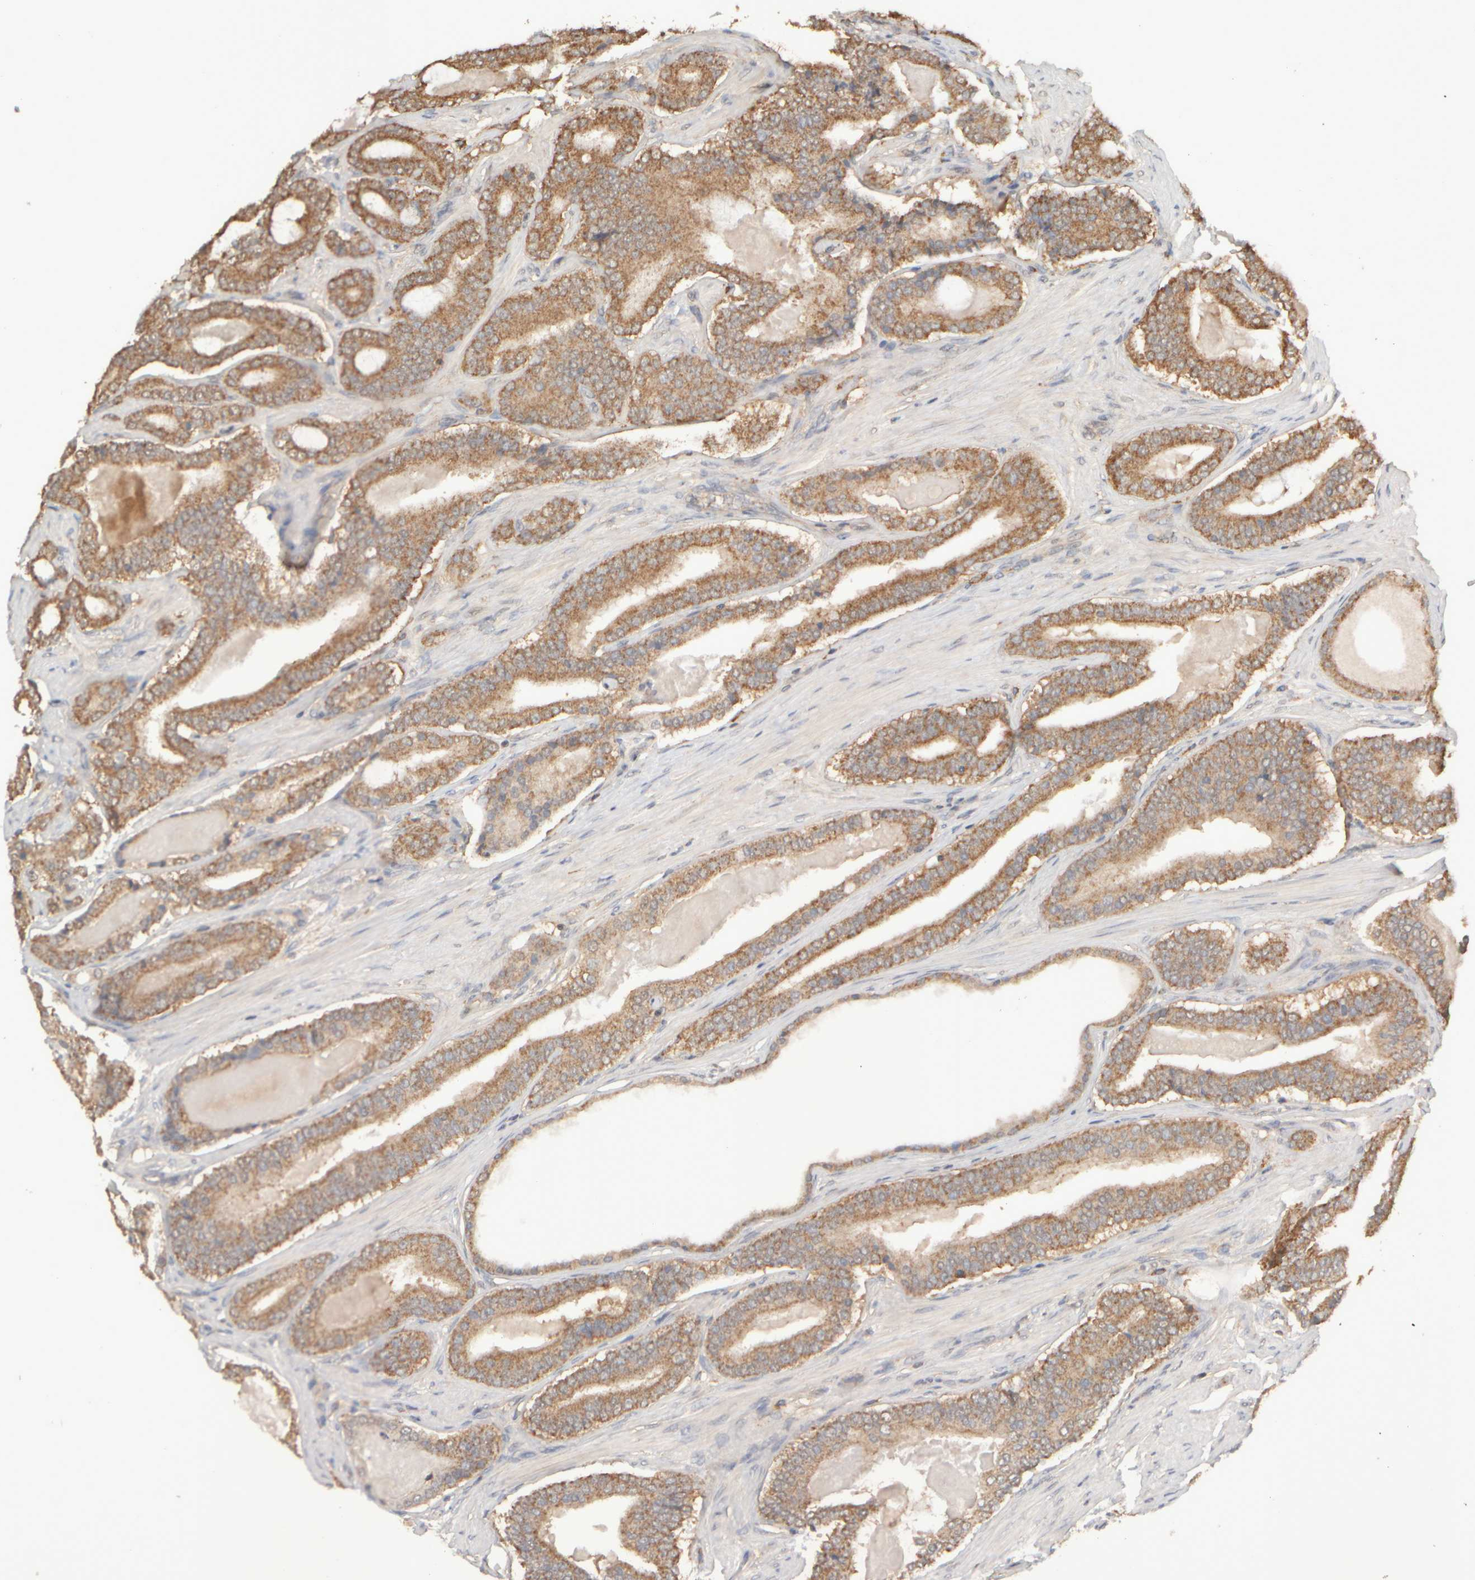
{"staining": {"intensity": "moderate", "quantity": ">75%", "location": "cytoplasmic/membranous"}, "tissue": "prostate cancer", "cell_type": "Tumor cells", "image_type": "cancer", "snomed": [{"axis": "morphology", "description": "Adenocarcinoma, High grade"}, {"axis": "topography", "description": "Prostate"}], "caption": "Adenocarcinoma (high-grade) (prostate) stained with IHC exhibits moderate cytoplasmic/membranous expression in approximately >75% of tumor cells. Nuclei are stained in blue.", "gene": "EIF2B3", "patient": {"sex": "male", "age": 60}}